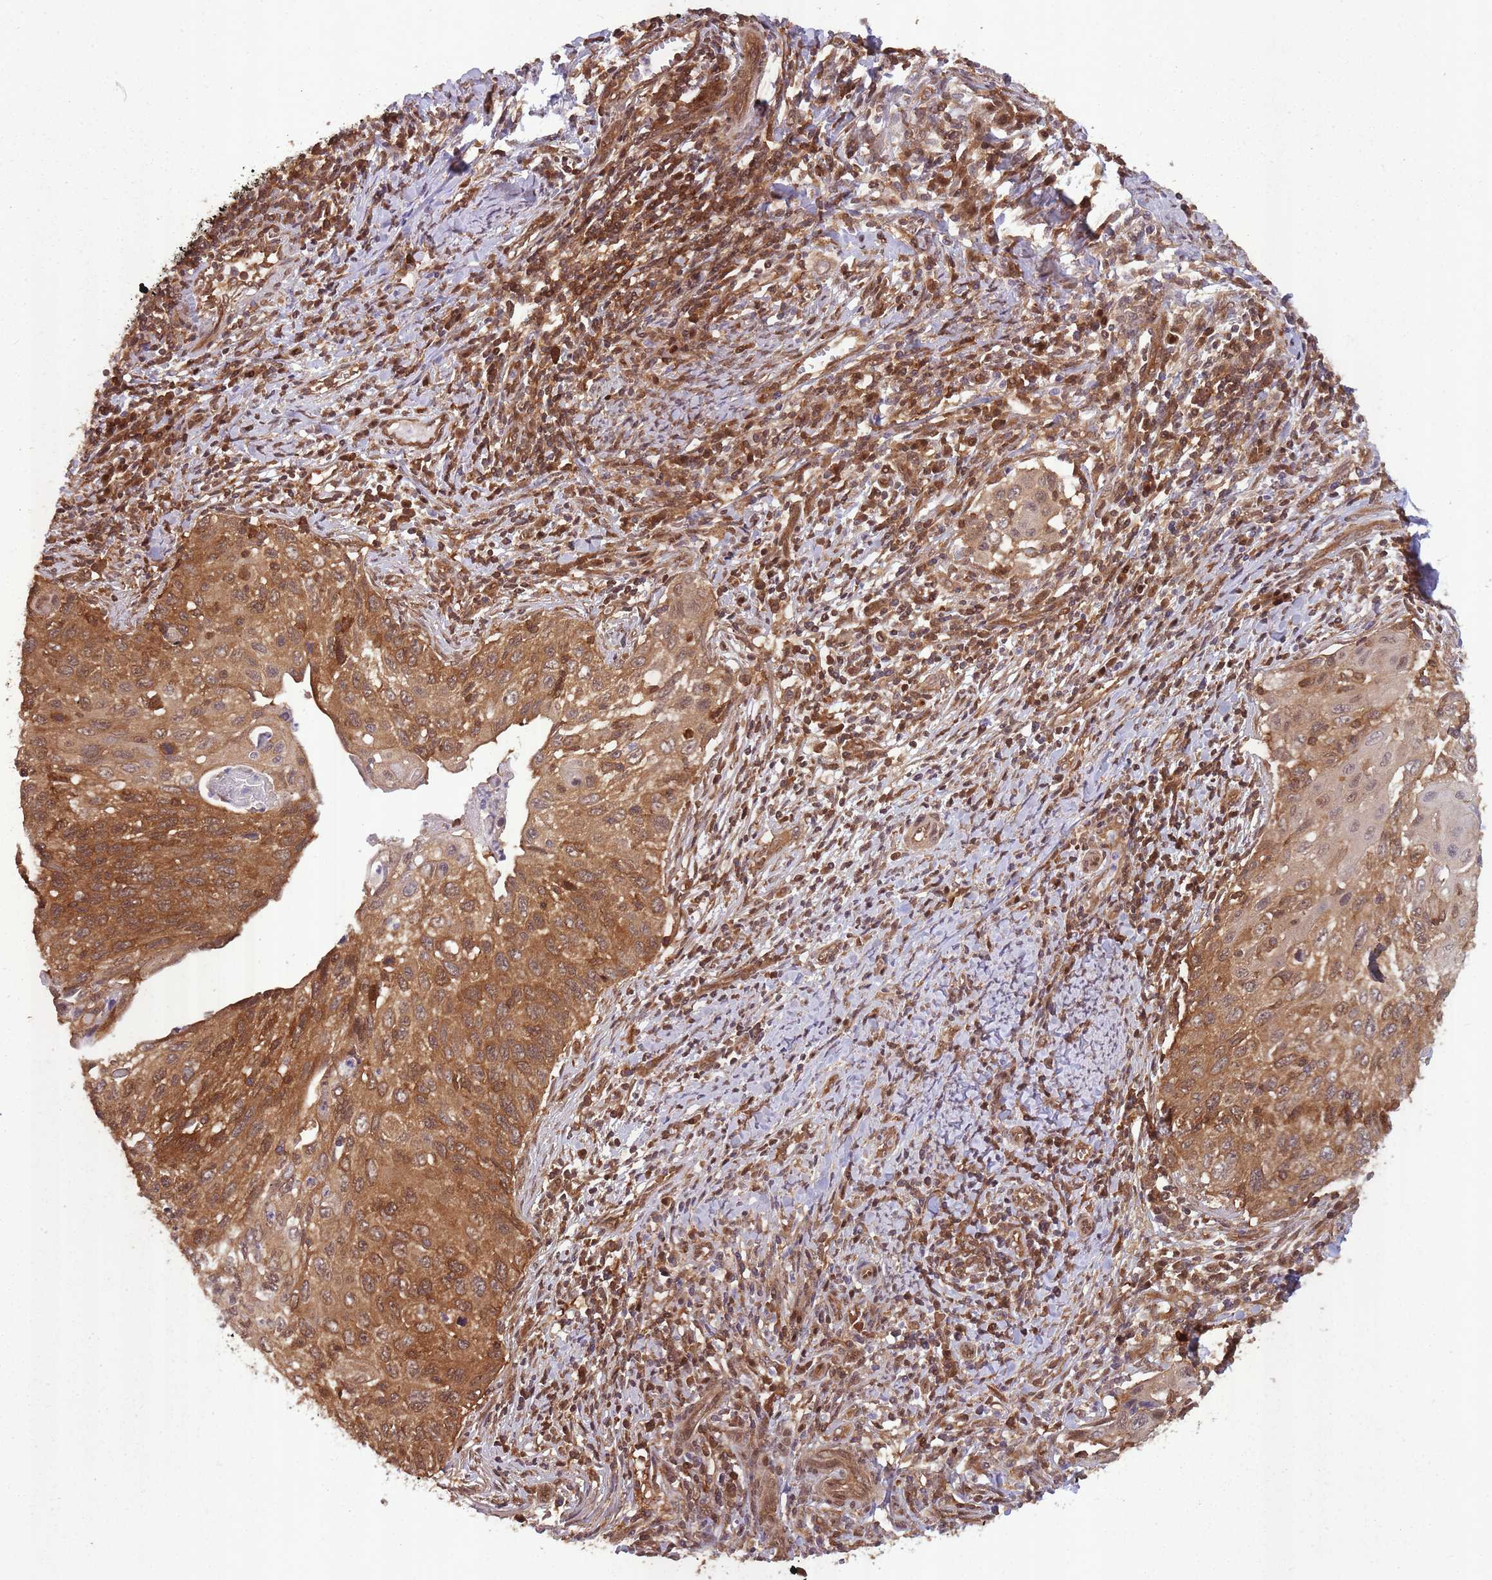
{"staining": {"intensity": "moderate", "quantity": ">75%", "location": "cytoplasmic/membranous"}, "tissue": "cervical cancer", "cell_type": "Tumor cells", "image_type": "cancer", "snomed": [{"axis": "morphology", "description": "Squamous cell carcinoma, NOS"}, {"axis": "topography", "description": "Cervix"}], "caption": "About >75% of tumor cells in human squamous cell carcinoma (cervical) reveal moderate cytoplasmic/membranous protein expression as visualized by brown immunohistochemical staining.", "gene": "PPP6R3", "patient": {"sex": "female", "age": 70}}